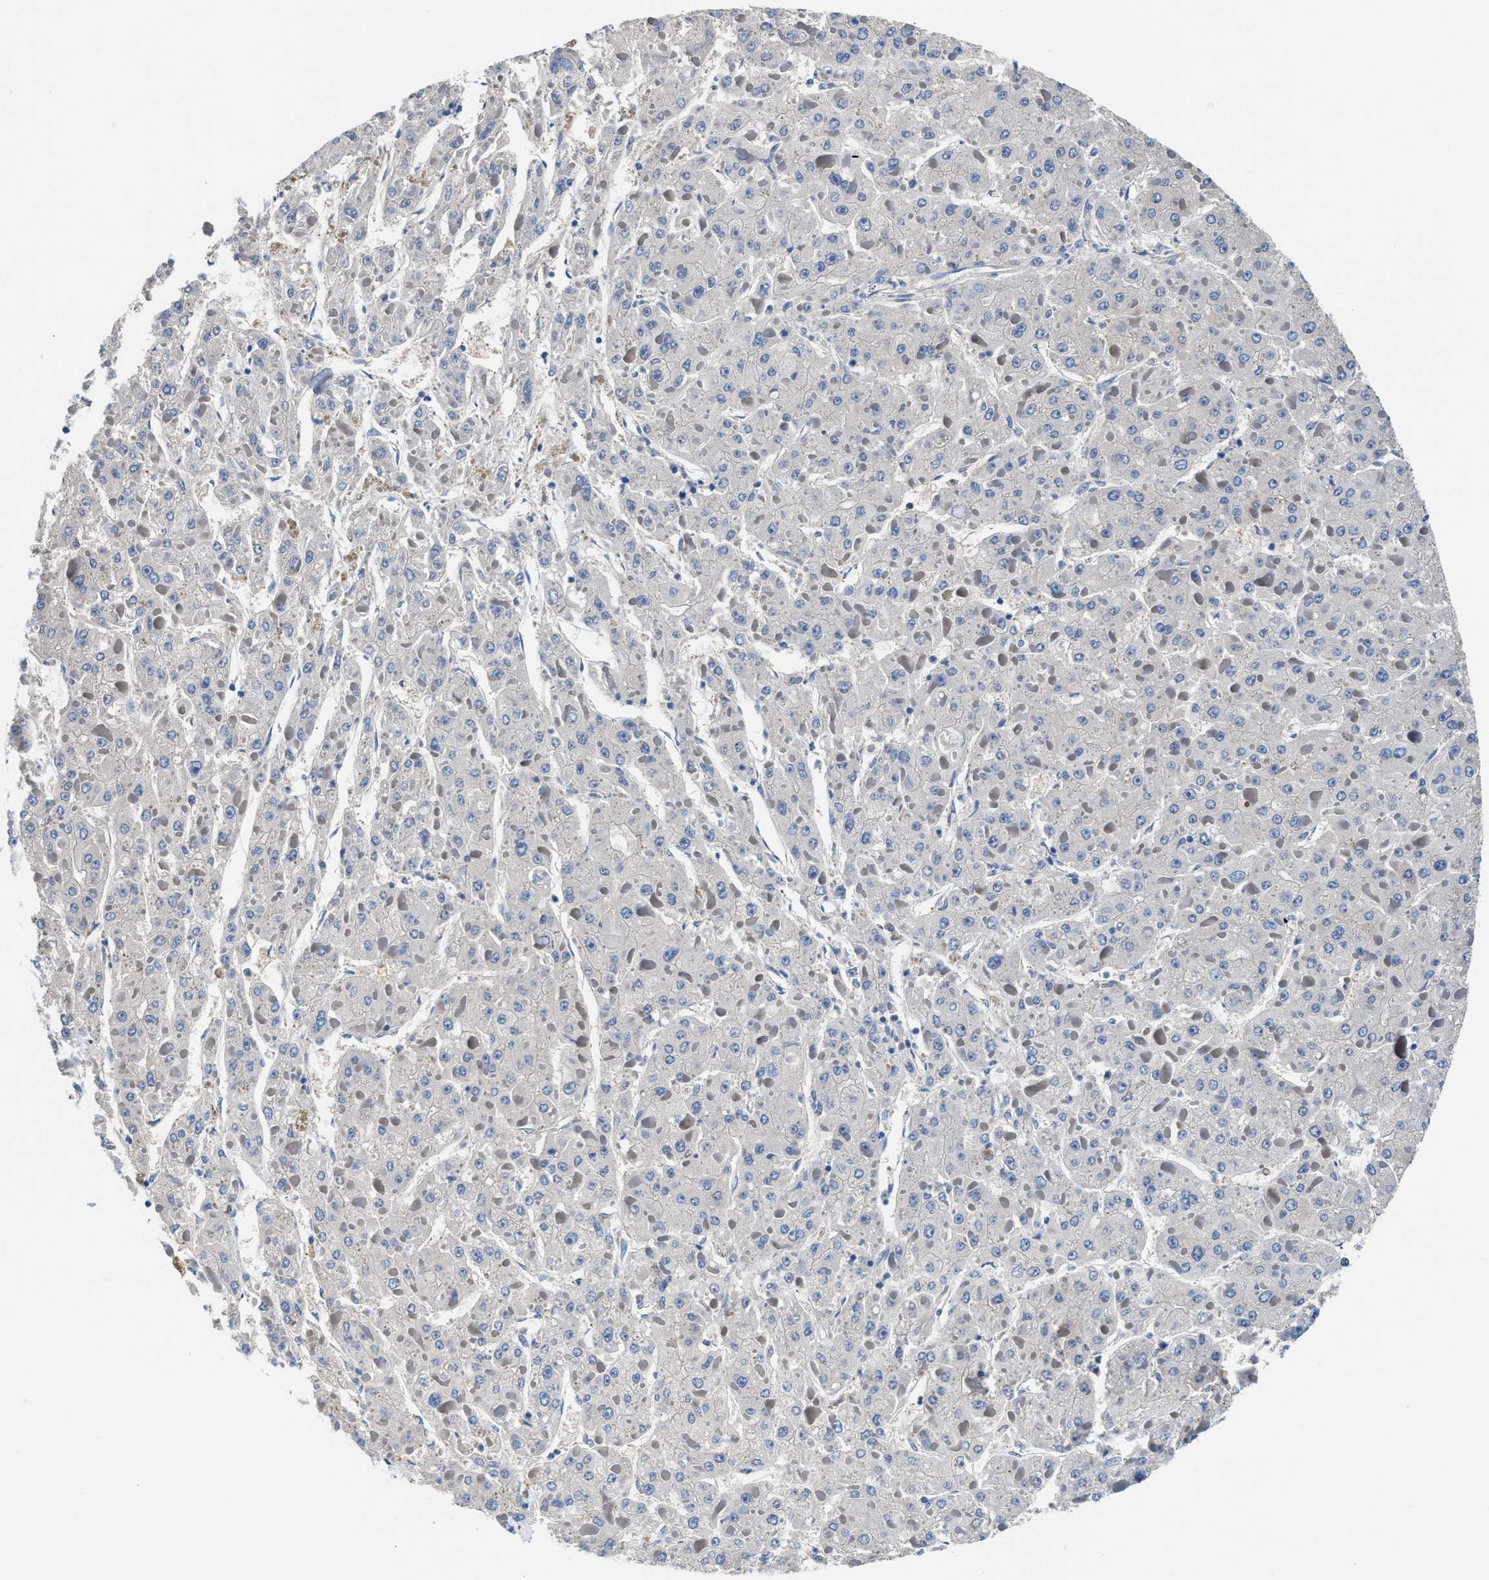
{"staining": {"intensity": "negative", "quantity": "none", "location": "none"}, "tissue": "liver cancer", "cell_type": "Tumor cells", "image_type": "cancer", "snomed": [{"axis": "morphology", "description": "Carcinoma, Hepatocellular, NOS"}, {"axis": "topography", "description": "Liver"}], "caption": "The photomicrograph displays no staining of tumor cells in hepatocellular carcinoma (liver).", "gene": "PARG", "patient": {"sex": "female", "age": 73}}